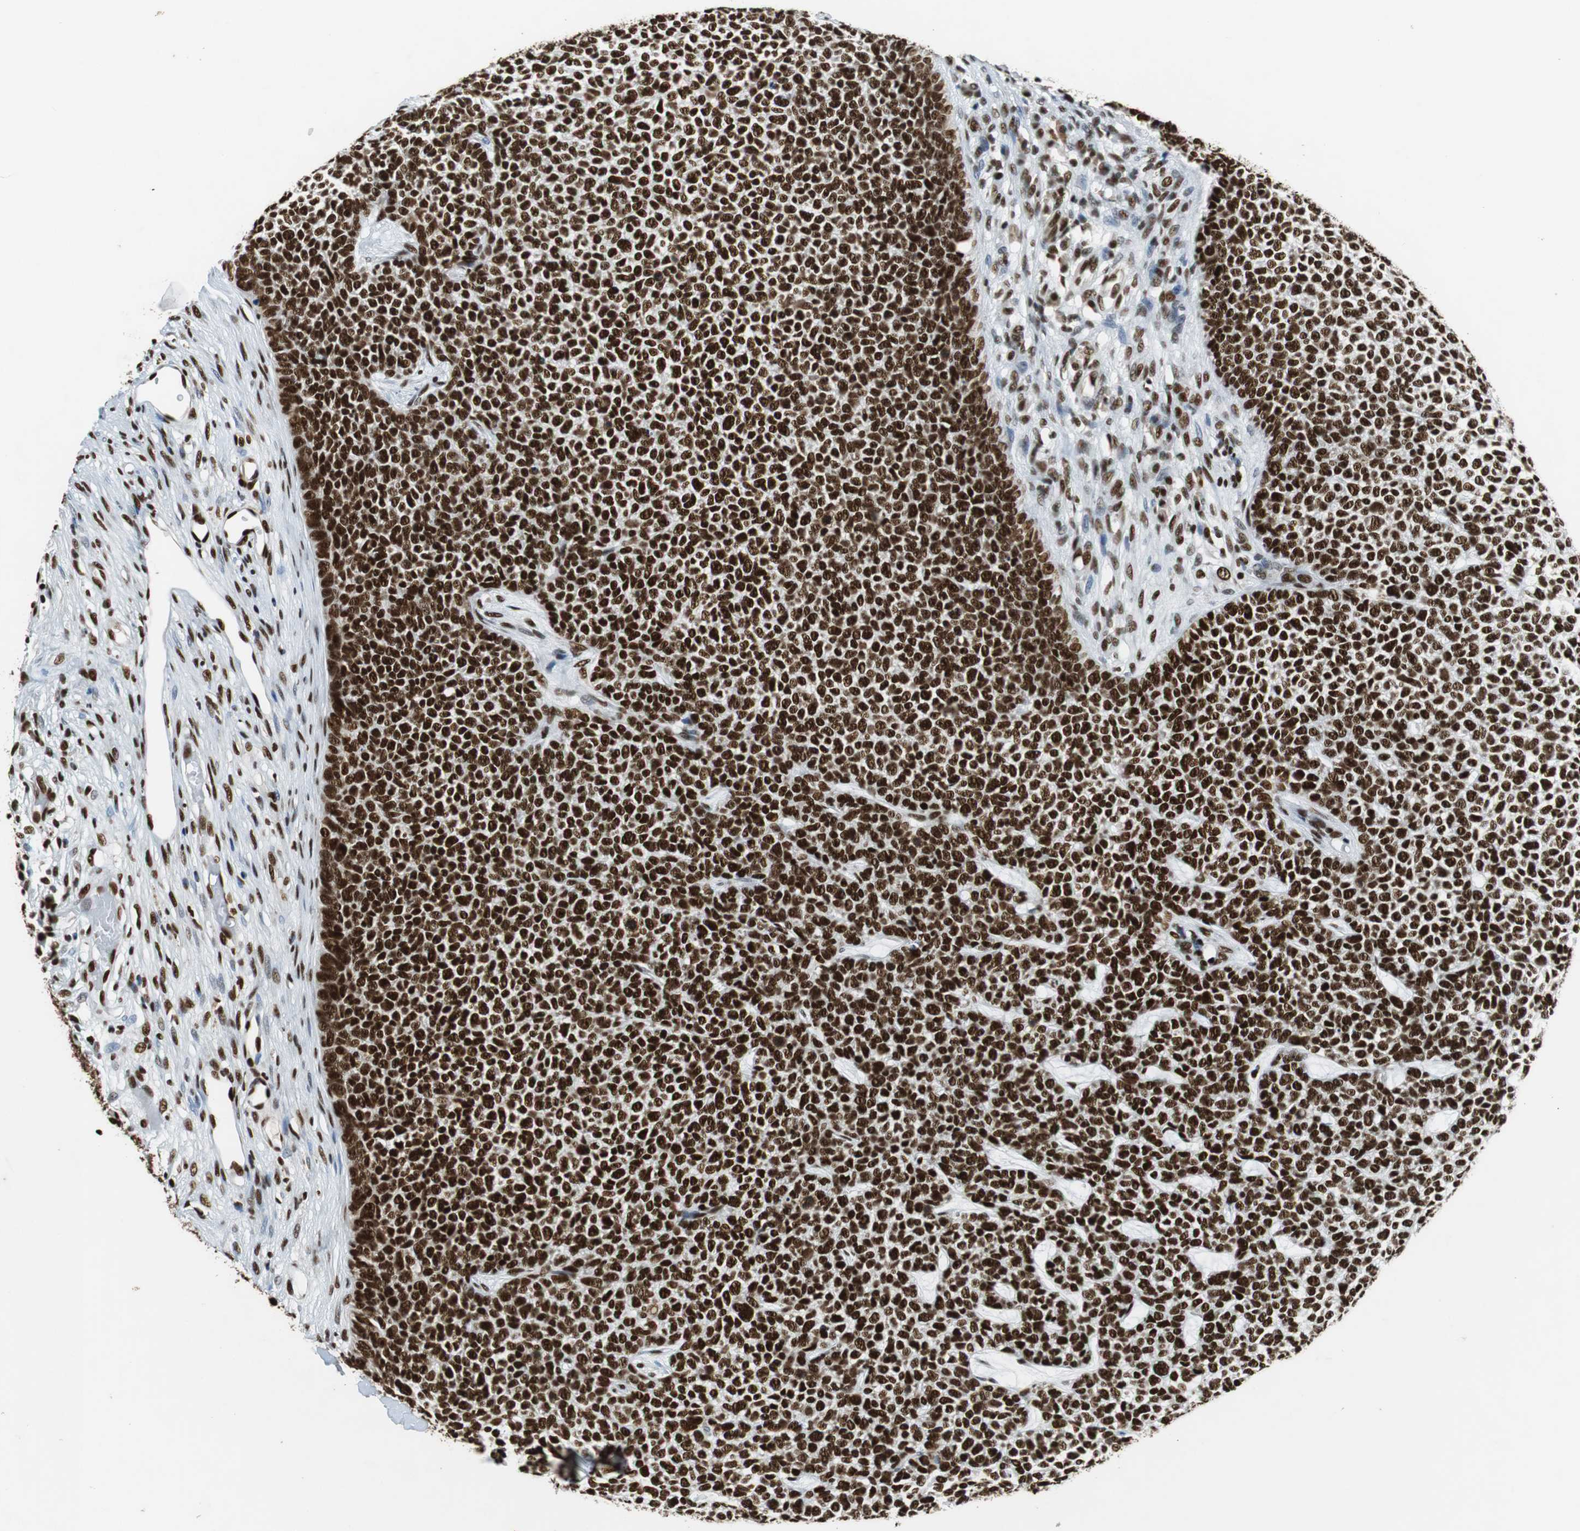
{"staining": {"intensity": "strong", "quantity": ">75%", "location": "nuclear"}, "tissue": "skin cancer", "cell_type": "Tumor cells", "image_type": "cancer", "snomed": [{"axis": "morphology", "description": "Basal cell carcinoma"}, {"axis": "topography", "description": "Skin"}], "caption": "IHC of skin cancer displays high levels of strong nuclear expression in about >75% of tumor cells.", "gene": "PRKDC", "patient": {"sex": "female", "age": 84}}